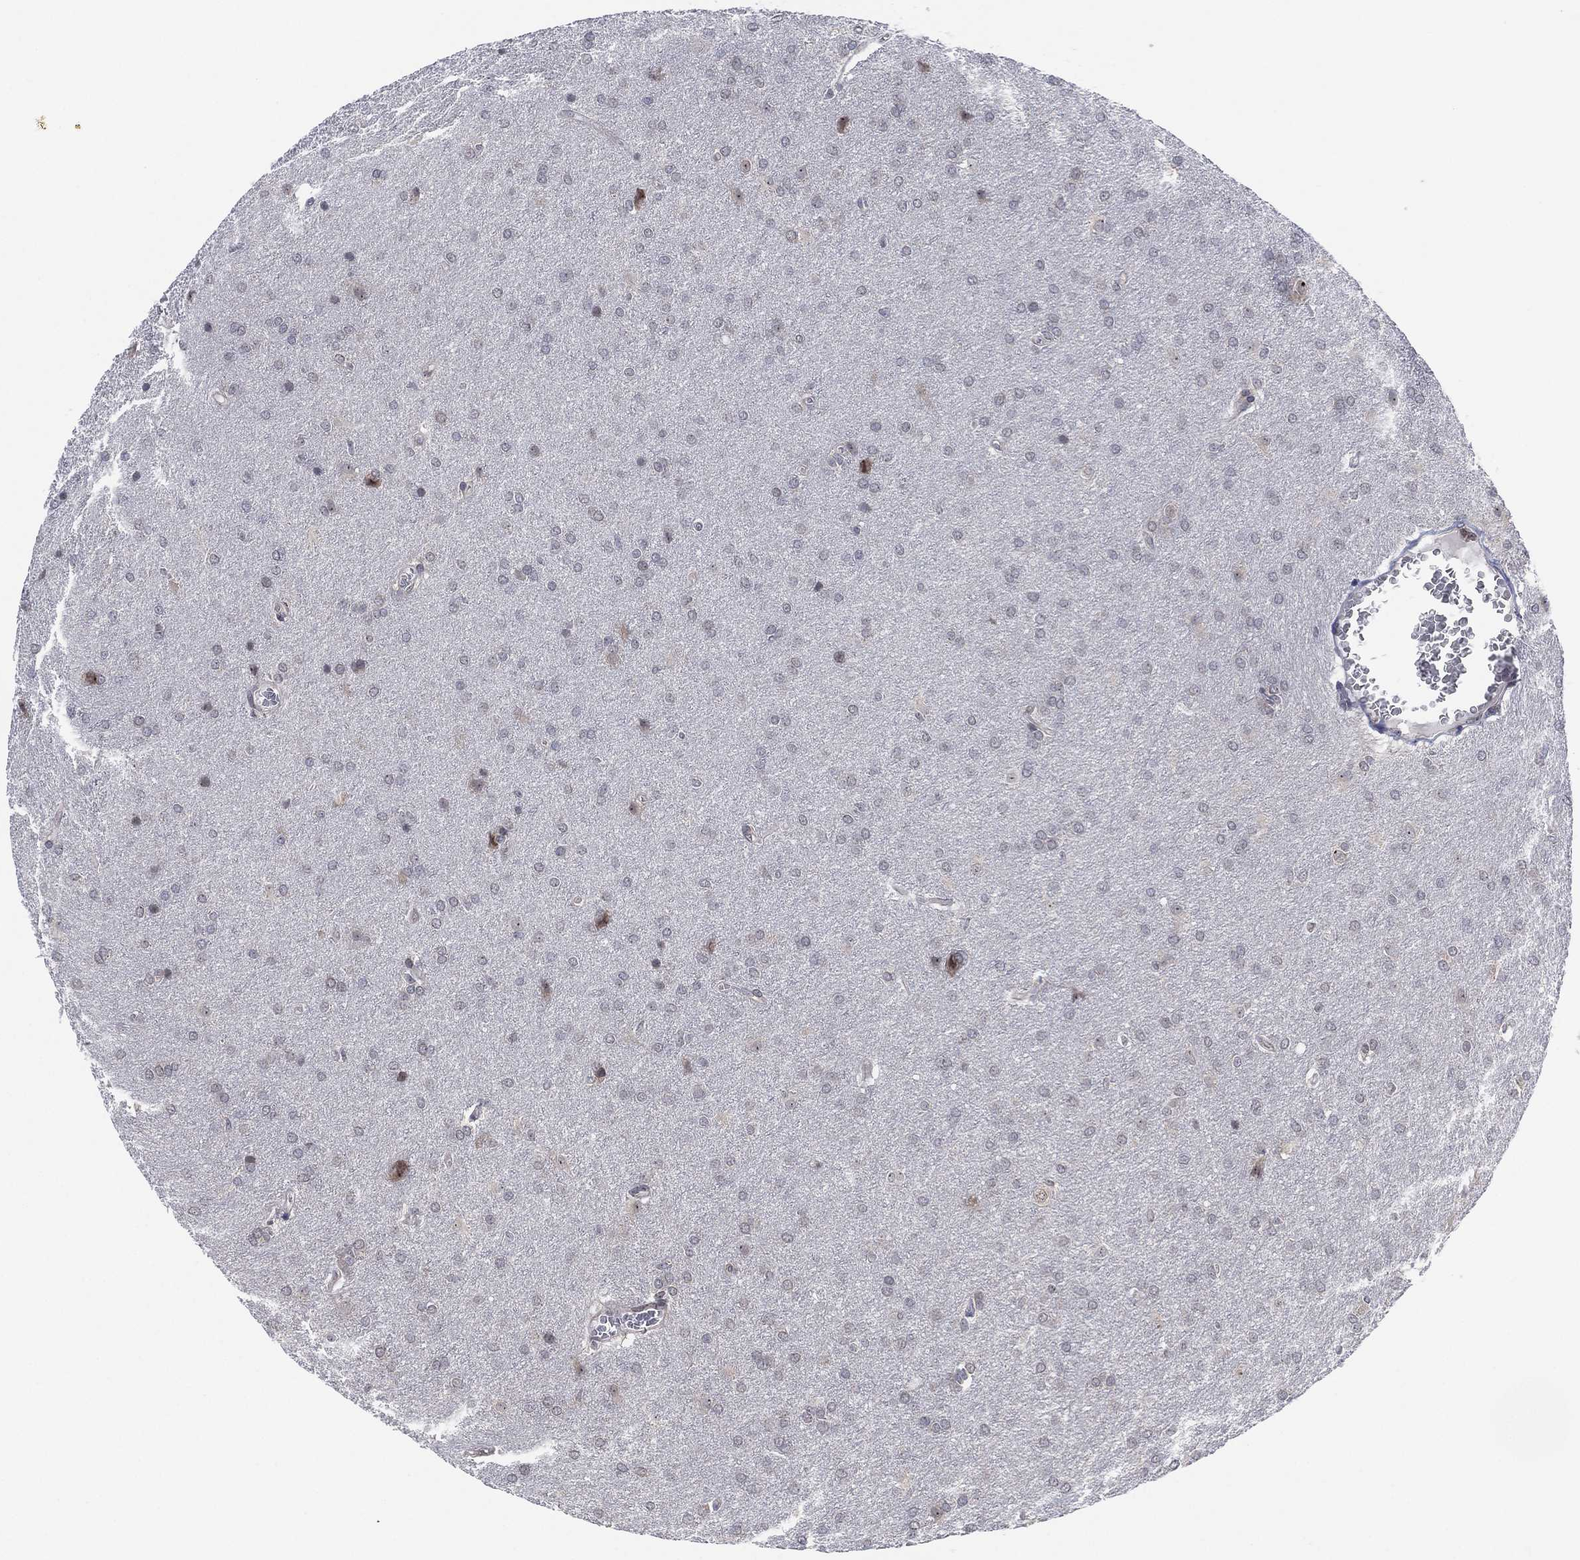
{"staining": {"intensity": "negative", "quantity": "none", "location": "none"}, "tissue": "glioma", "cell_type": "Tumor cells", "image_type": "cancer", "snomed": [{"axis": "morphology", "description": "Glioma, malignant, Low grade"}, {"axis": "topography", "description": "Brain"}], "caption": "IHC of glioma shows no positivity in tumor cells.", "gene": "TMCO1", "patient": {"sex": "female", "age": 32}}